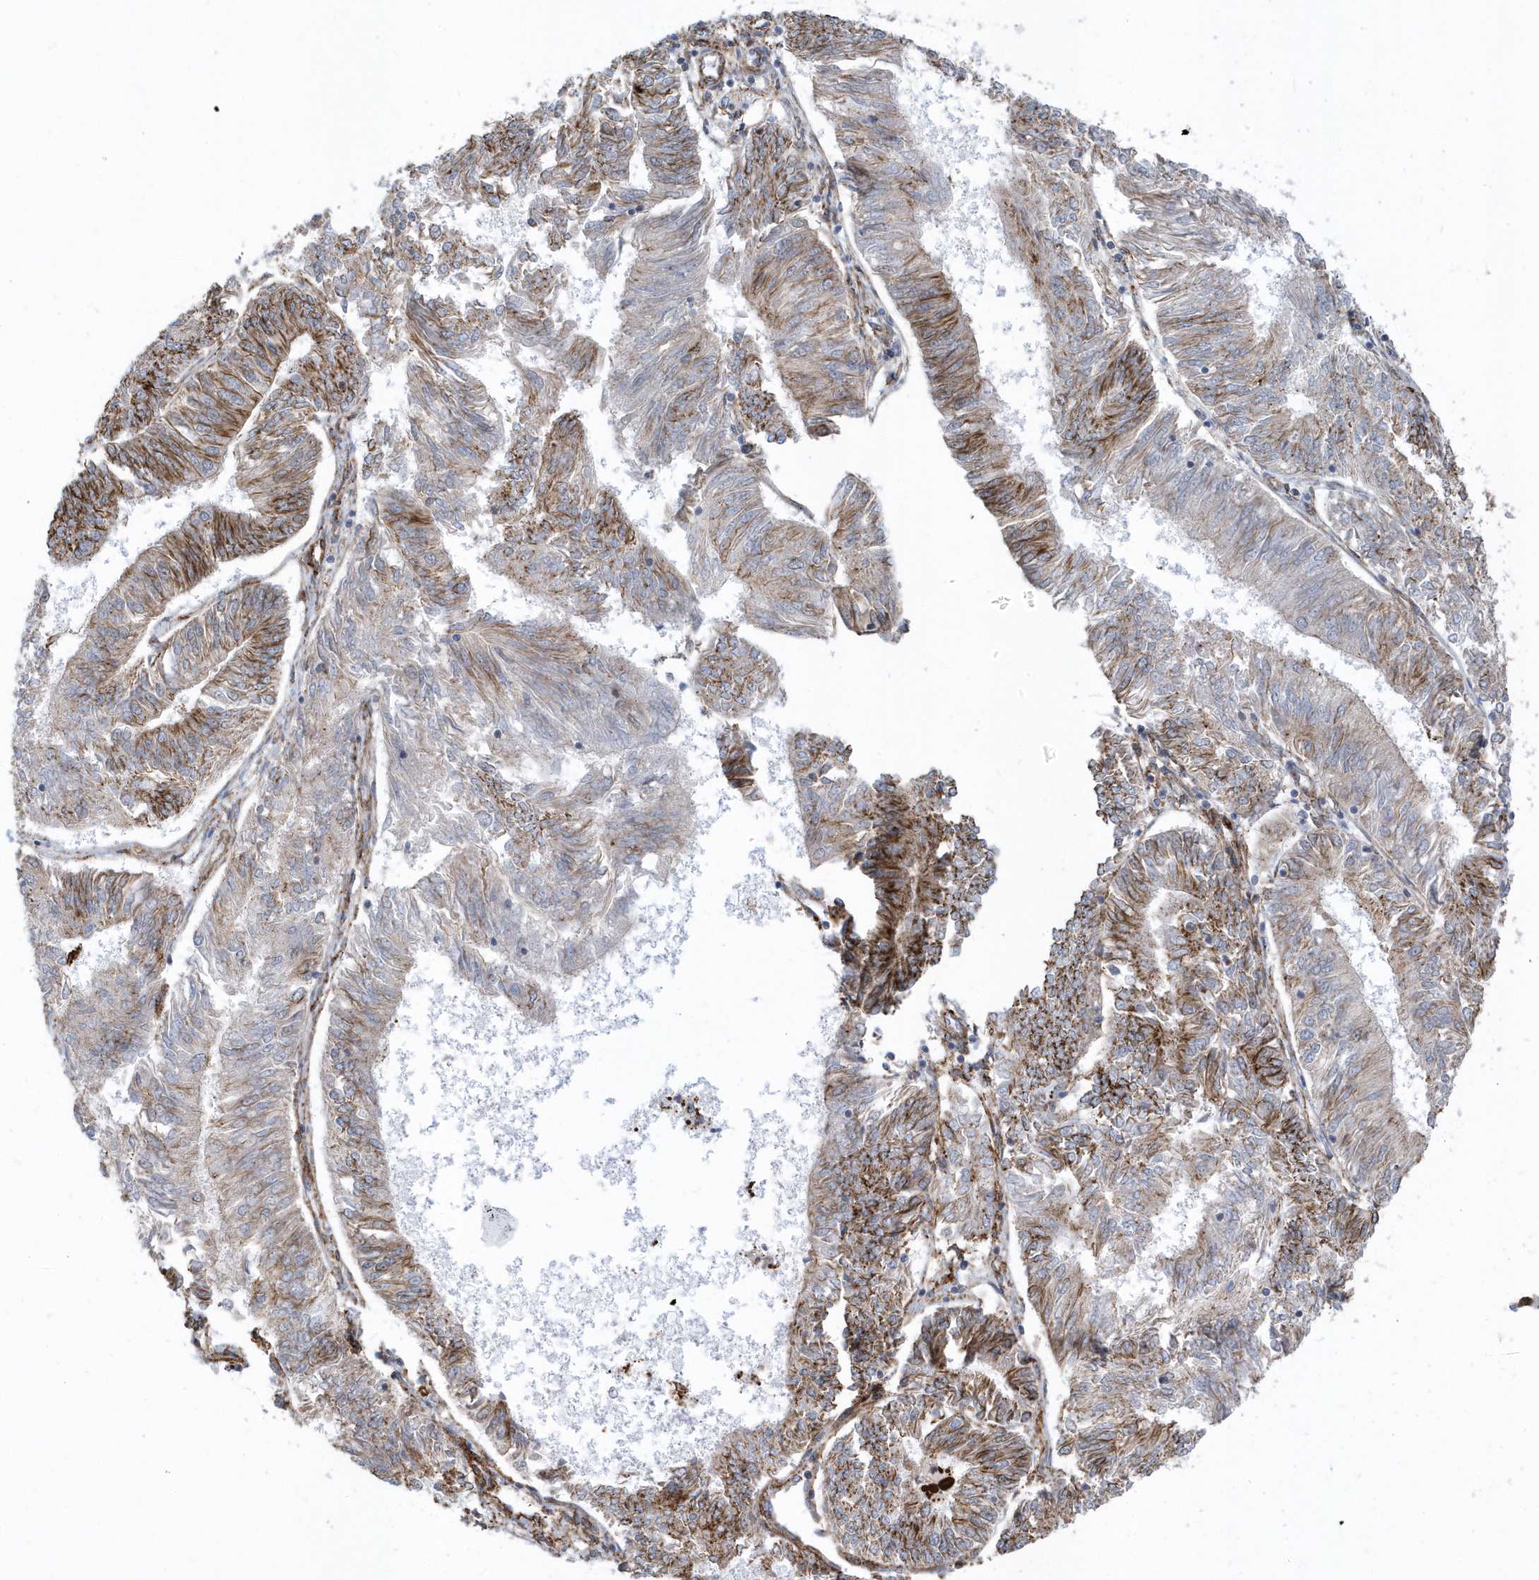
{"staining": {"intensity": "moderate", "quantity": ">75%", "location": "cytoplasmic/membranous"}, "tissue": "endometrial cancer", "cell_type": "Tumor cells", "image_type": "cancer", "snomed": [{"axis": "morphology", "description": "Adenocarcinoma, NOS"}, {"axis": "topography", "description": "Endometrium"}], "caption": "Human endometrial cancer stained for a protein (brown) shows moderate cytoplasmic/membranous positive positivity in approximately >75% of tumor cells.", "gene": "HRH4", "patient": {"sex": "female", "age": 58}}